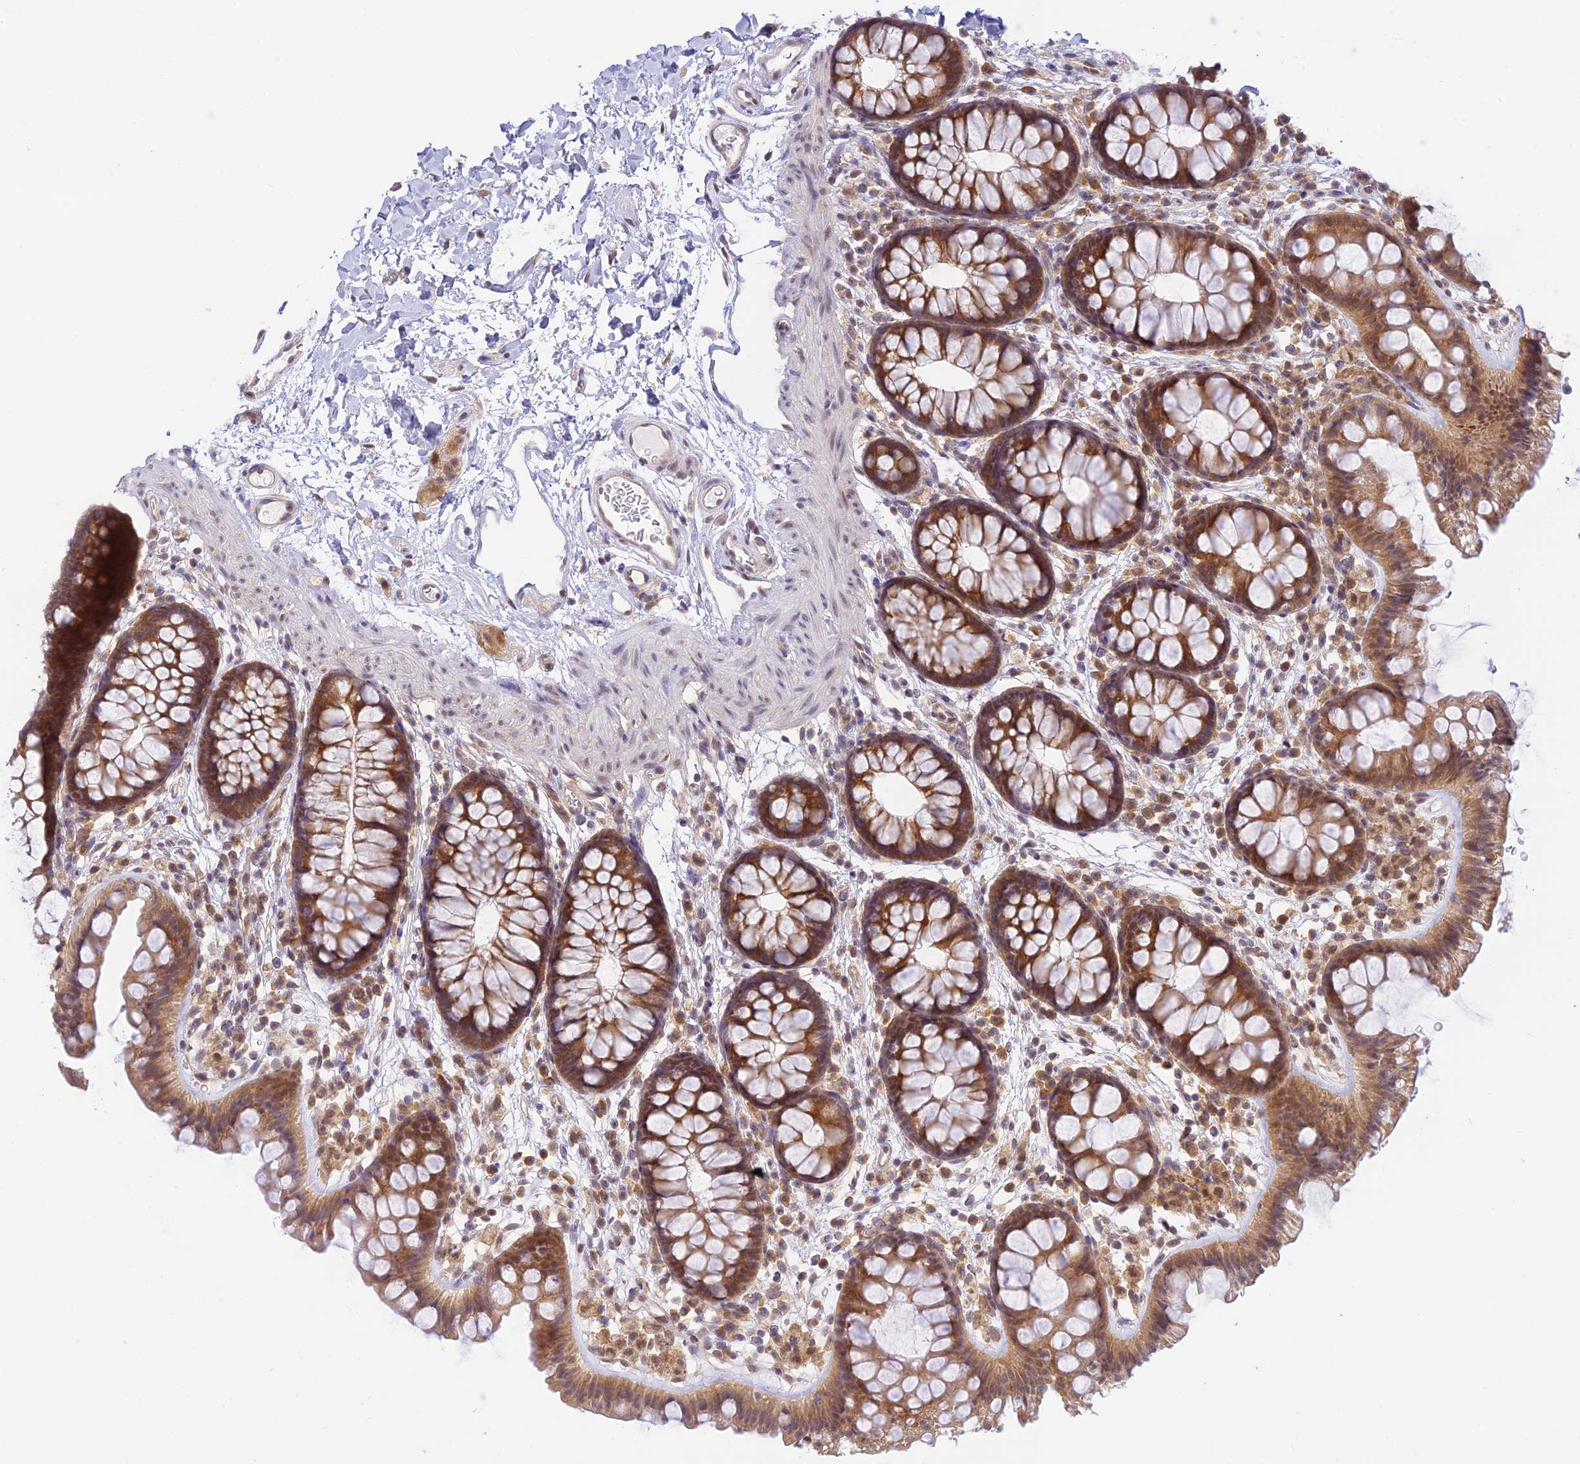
{"staining": {"intensity": "weak", "quantity": "25%-75%", "location": "cytoplasmic/membranous"}, "tissue": "colon", "cell_type": "Endothelial cells", "image_type": "normal", "snomed": [{"axis": "morphology", "description": "Normal tissue, NOS"}, {"axis": "topography", "description": "Colon"}], "caption": "Immunohistochemical staining of benign colon reveals weak cytoplasmic/membranous protein positivity in approximately 25%-75% of endothelial cells.", "gene": "SKIC8", "patient": {"sex": "female", "age": 62}}